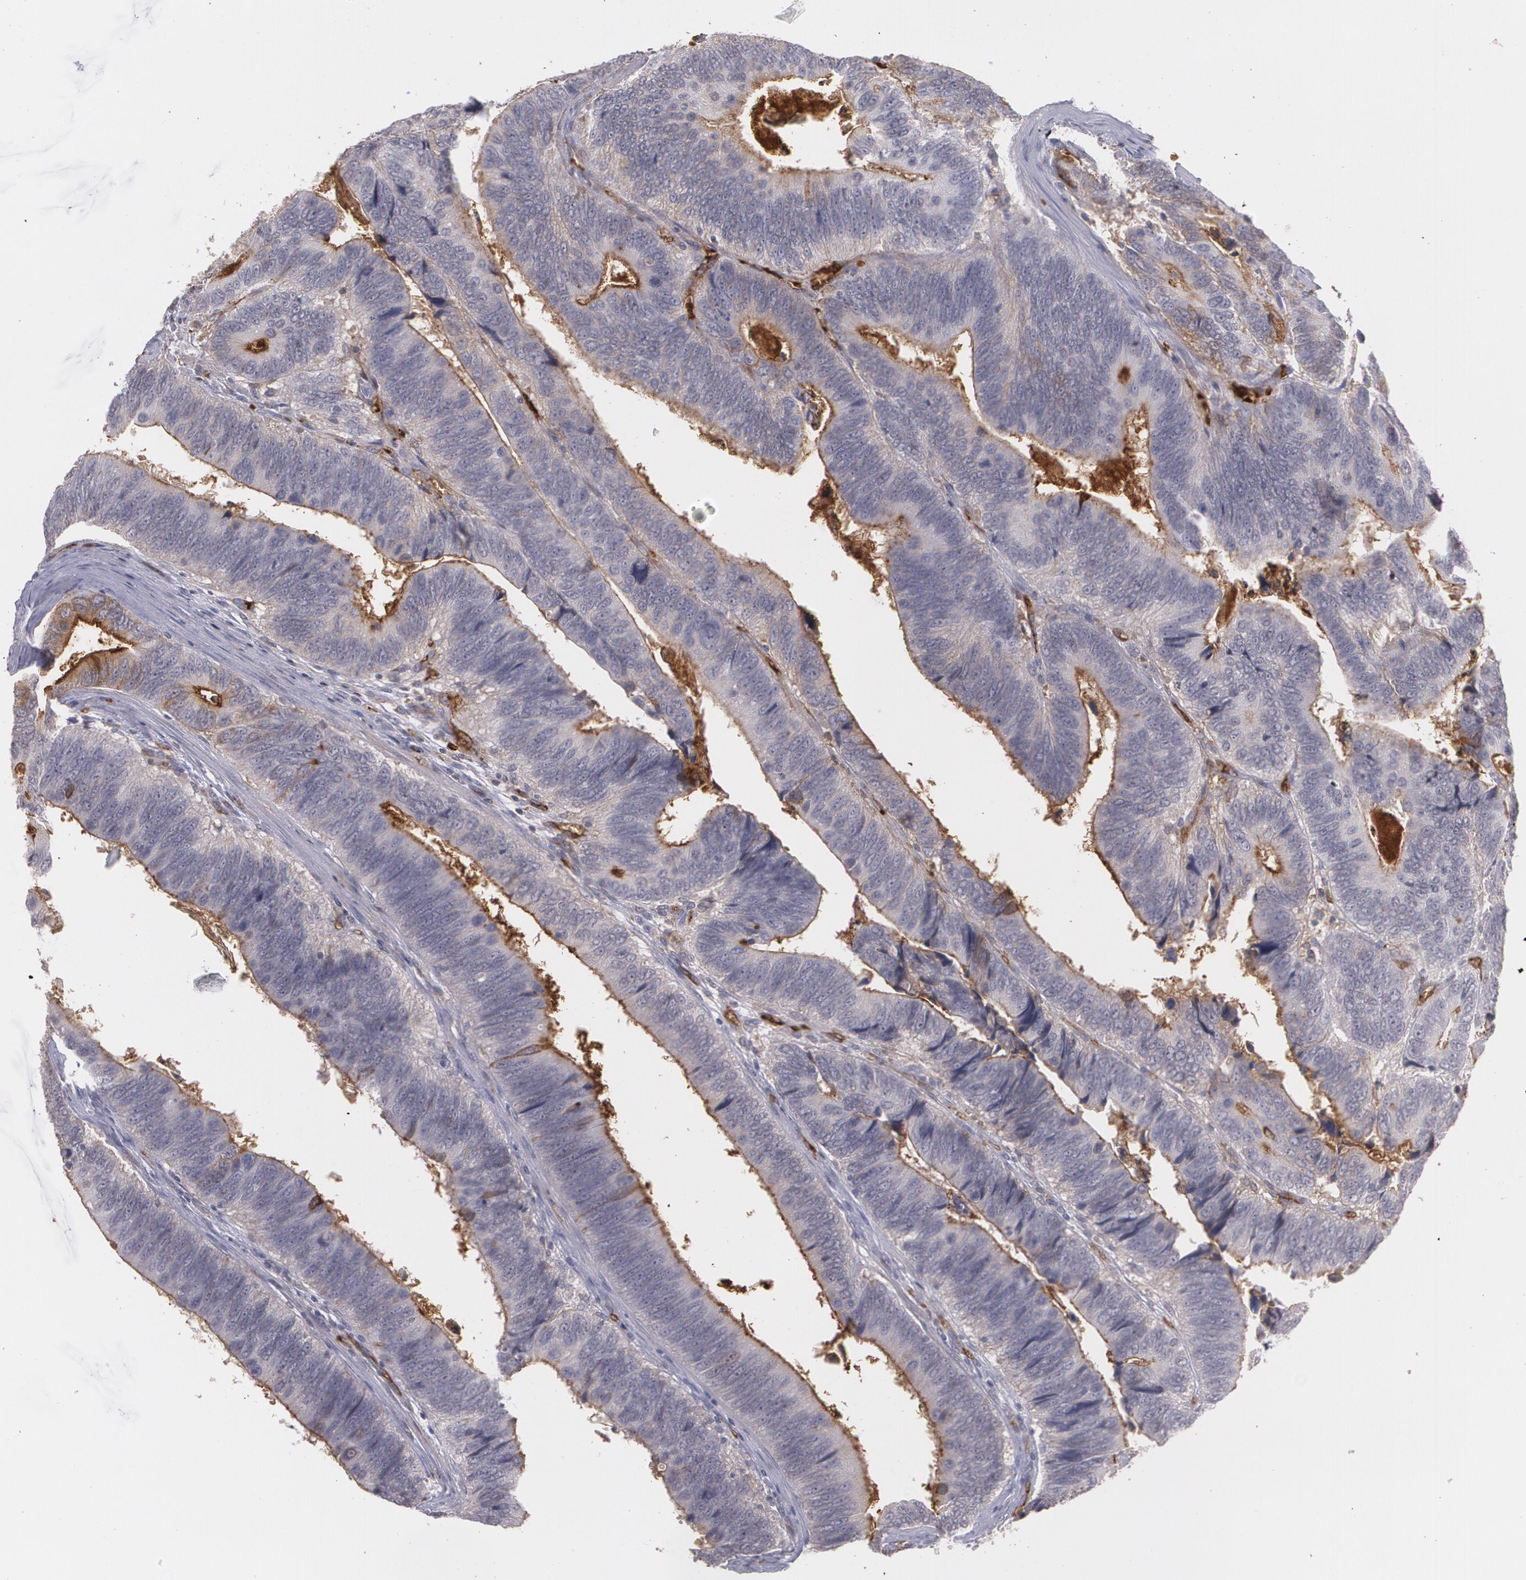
{"staining": {"intensity": "negative", "quantity": "none", "location": "none"}, "tissue": "colorectal cancer", "cell_type": "Tumor cells", "image_type": "cancer", "snomed": [{"axis": "morphology", "description": "Adenocarcinoma, NOS"}, {"axis": "topography", "description": "Colon"}], "caption": "IHC photomicrograph of neoplastic tissue: colorectal cancer stained with DAB (3,3'-diaminobenzidine) displays no significant protein positivity in tumor cells. (Brightfield microscopy of DAB immunohistochemistry at high magnification).", "gene": "ACE", "patient": {"sex": "male", "age": 72}}